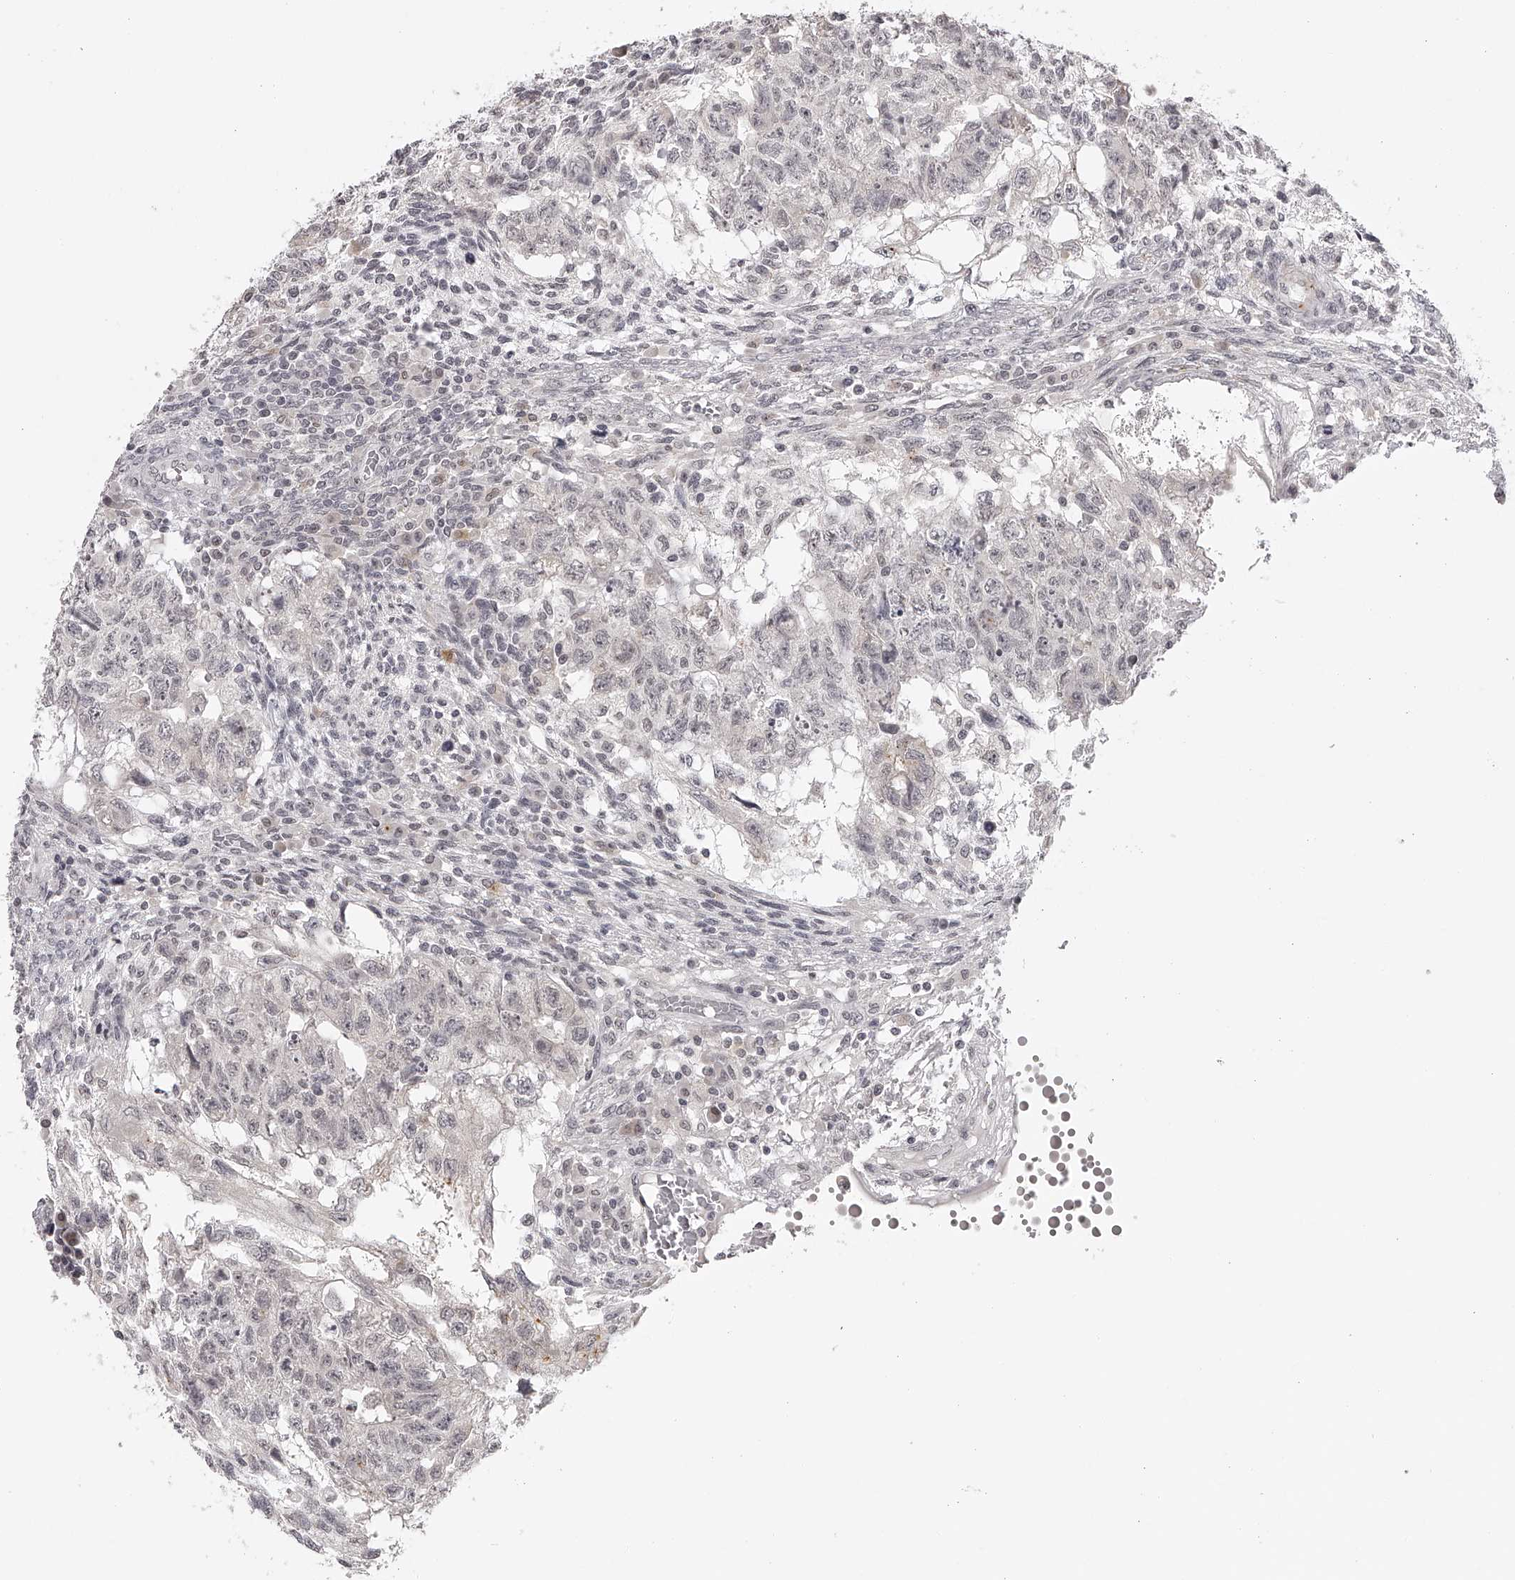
{"staining": {"intensity": "negative", "quantity": "none", "location": "none"}, "tissue": "testis cancer", "cell_type": "Tumor cells", "image_type": "cancer", "snomed": [{"axis": "morphology", "description": "Normal tissue, NOS"}, {"axis": "morphology", "description": "Carcinoma, Embryonal, NOS"}, {"axis": "topography", "description": "Testis"}], "caption": "Human embryonal carcinoma (testis) stained for a protein using IHC shows no expression in tumor cells.", "gene": "RNF220", "patient": {"sex": "male", "age": 36}}